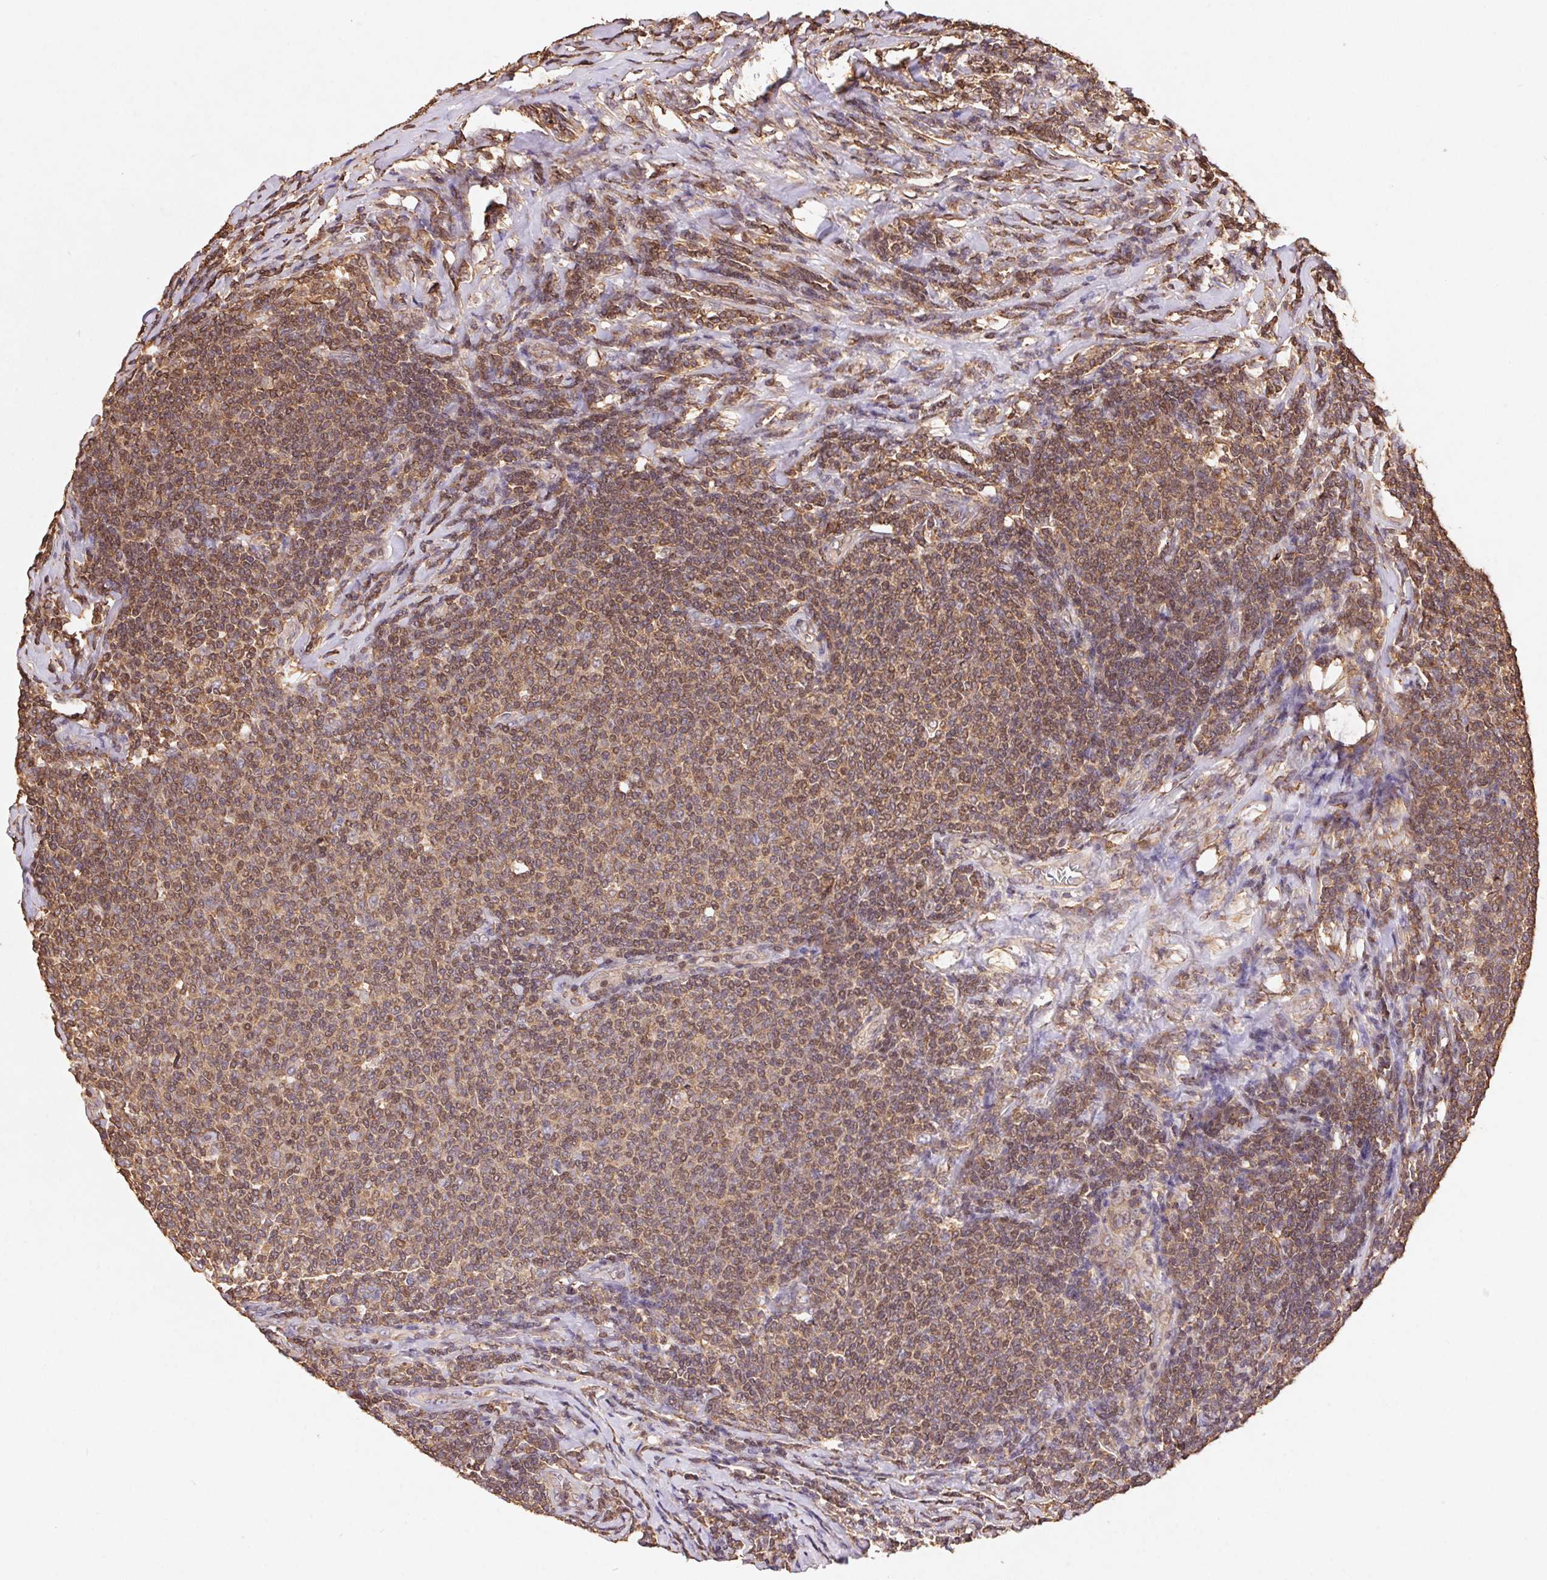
{"staining": {"intensity": "moderate", "quantity": ">75%", "location": "cytoplasmic/membranous"}, "tissue": "lymphoma", "cell_type": "Tumor cells", "image_type": "cancer", "snomed": [{"axis": "morphology", "description": "Malignant lymphoma, non-Hodgkin's type, Low grade"}, {"axis": "topography", "description": "Lymph node"}], "caption": "A brown stain highlights moderate cytoplasmic/membranous expression of a protein in malignant lymphoma, non-Hodgkin's type (low-grade) tumor cells.", "gene": "ATG10", "patient": {"sex": "male", "age": 52}}